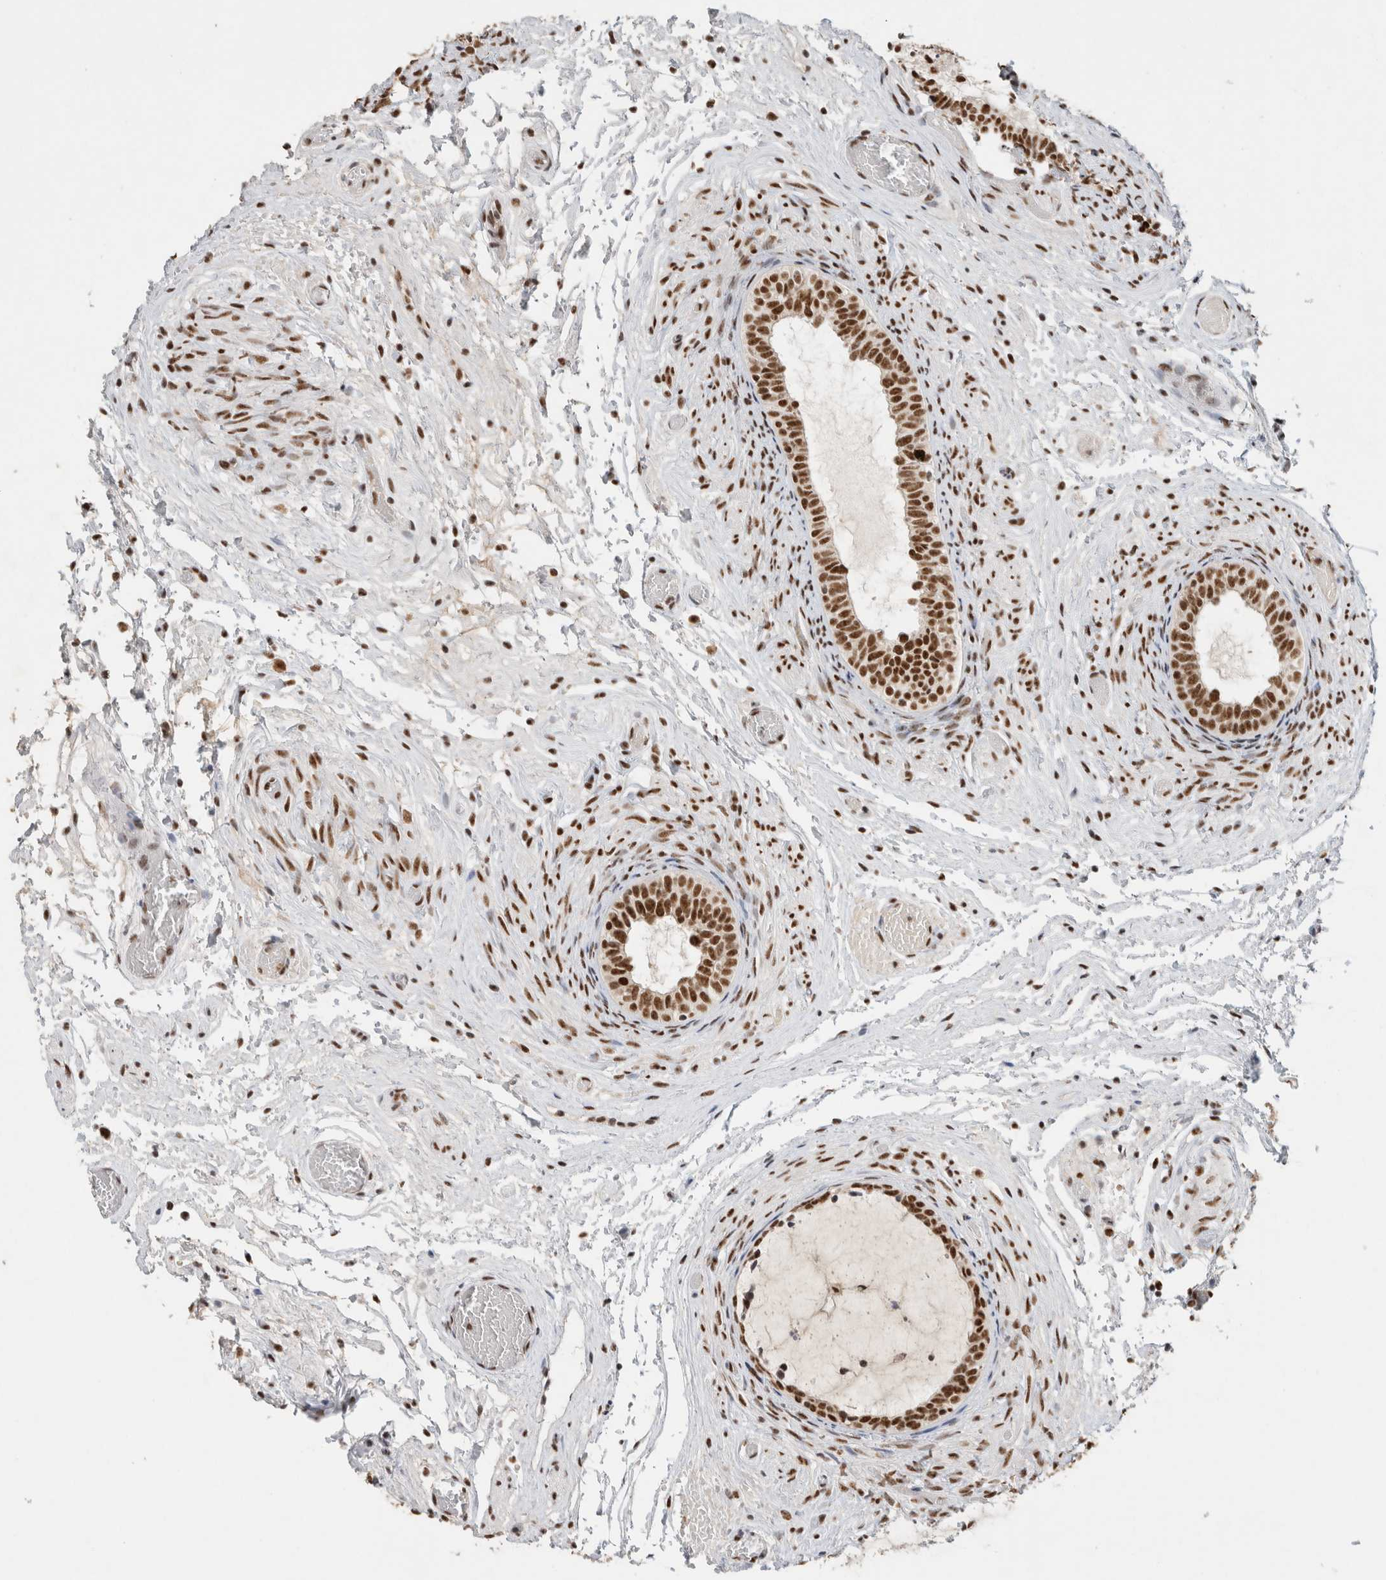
{"staining": {"intensity": "strong", "quantity": ">75%", "location": "nuclear"}, "tissue": "epididymis", "cell_type": "Glandular cells", "image_type": "normal", "snomed": [{"axis": "morphology", "description": "Normal tissue, NOS"}, {"axis": "topography", "description": "Epididymis"}], "caption": "Approximately >75% of glandular cells in unremarkable human epididymis exhibit strong nuclear protein staining as visualized by brown immunohistochemical staining.", "gene": "DDX42", "patient": {"sex": "male", "age": 5}}